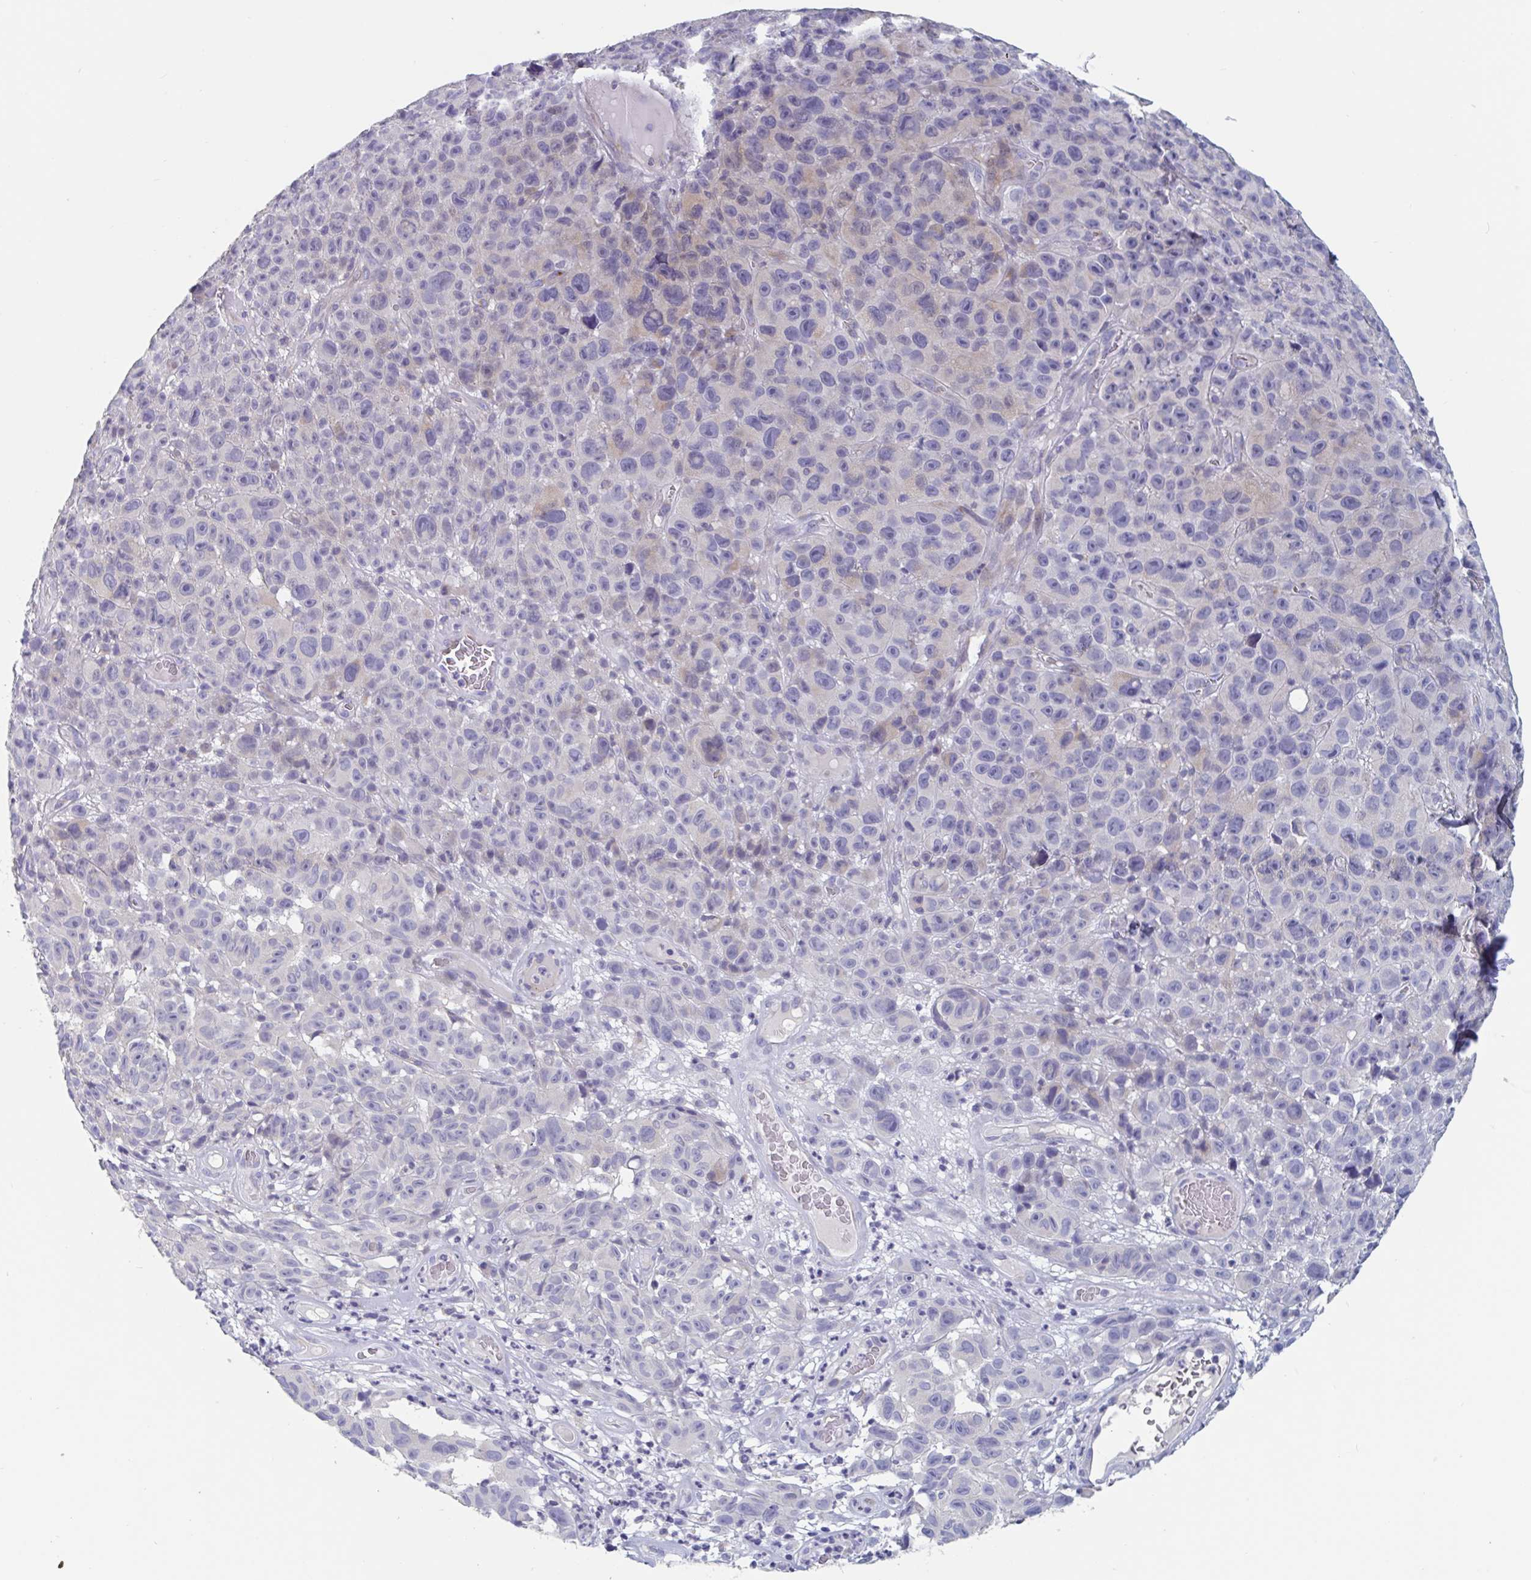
{"staining": {"intensity": "negative", "quantity": "none", "location": "none"}, "tissue": "melanoma", "cell_type": "Tumor cells", "image_type": "cancer", "snomed": [{"axis": "morphology", "description": "Malignant melanoma, NOS"}, {"axis": "topography", "description": "Skin"}], "caption": "Protein analysis of melanoma shows no significant expression in tumor cells.", "gene": "ABHD16A", "patient": {"sex": "female", "age": 82}}